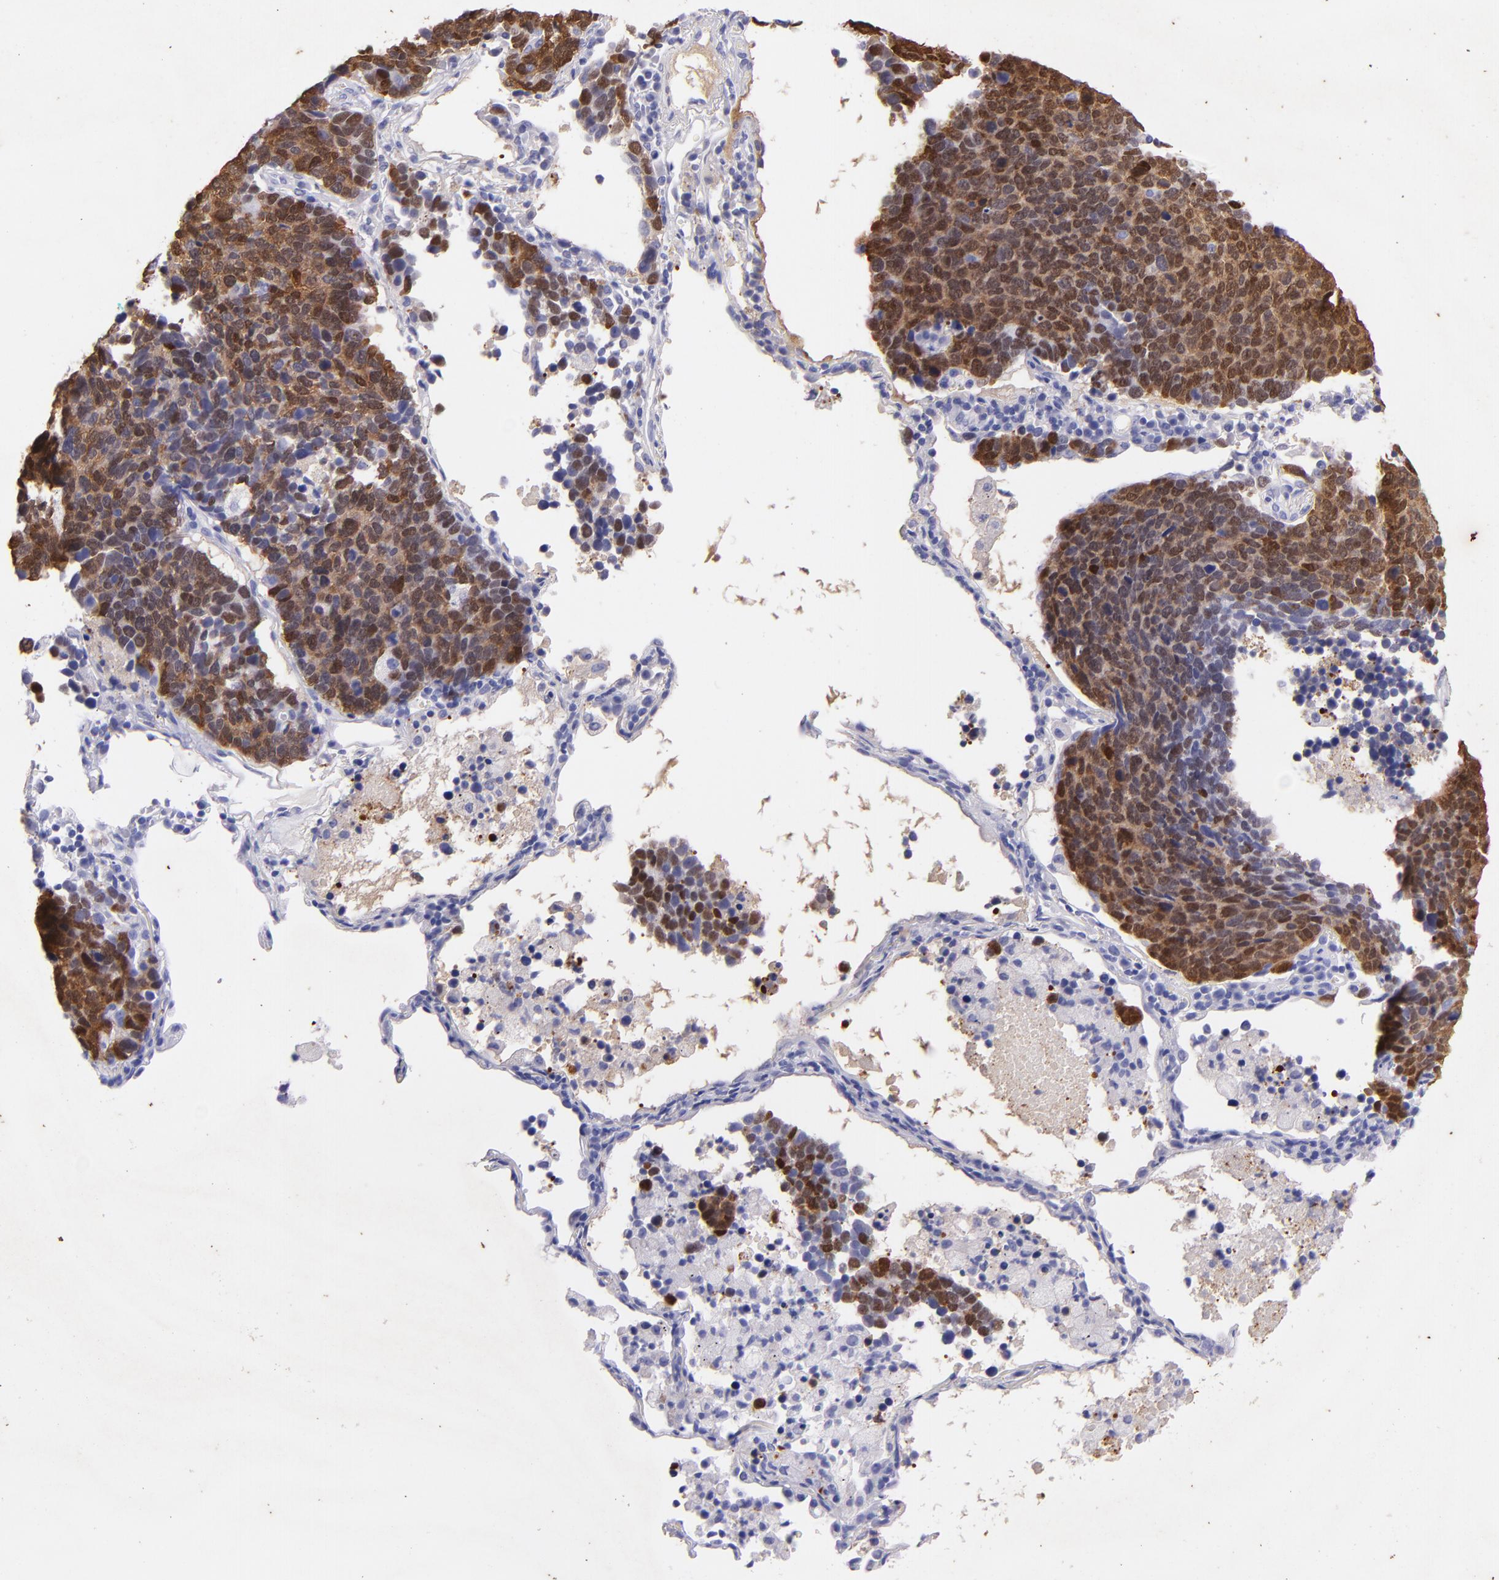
{"staining": {"intensity": "moderate", "quantity": ">75%", "location": "cytoplasmic/membranous"}, "tissue": "lung cancer", "cell_type": "Tumor cells", "image_type": "cancer", "snomed": [{"axis": "morphology", "description": "Neoplasm, malignant, NOS"}, {"axis": "topography", "description": "Lung"}], "caption": "An image of lung cancer (malignant neoplasm) stained for a protein demonstrates moderate cytoplasmic/membranous brown staining in tumor cells.", "gene": "UCHL1", "patient": {"sex": "female", "age": 75}}